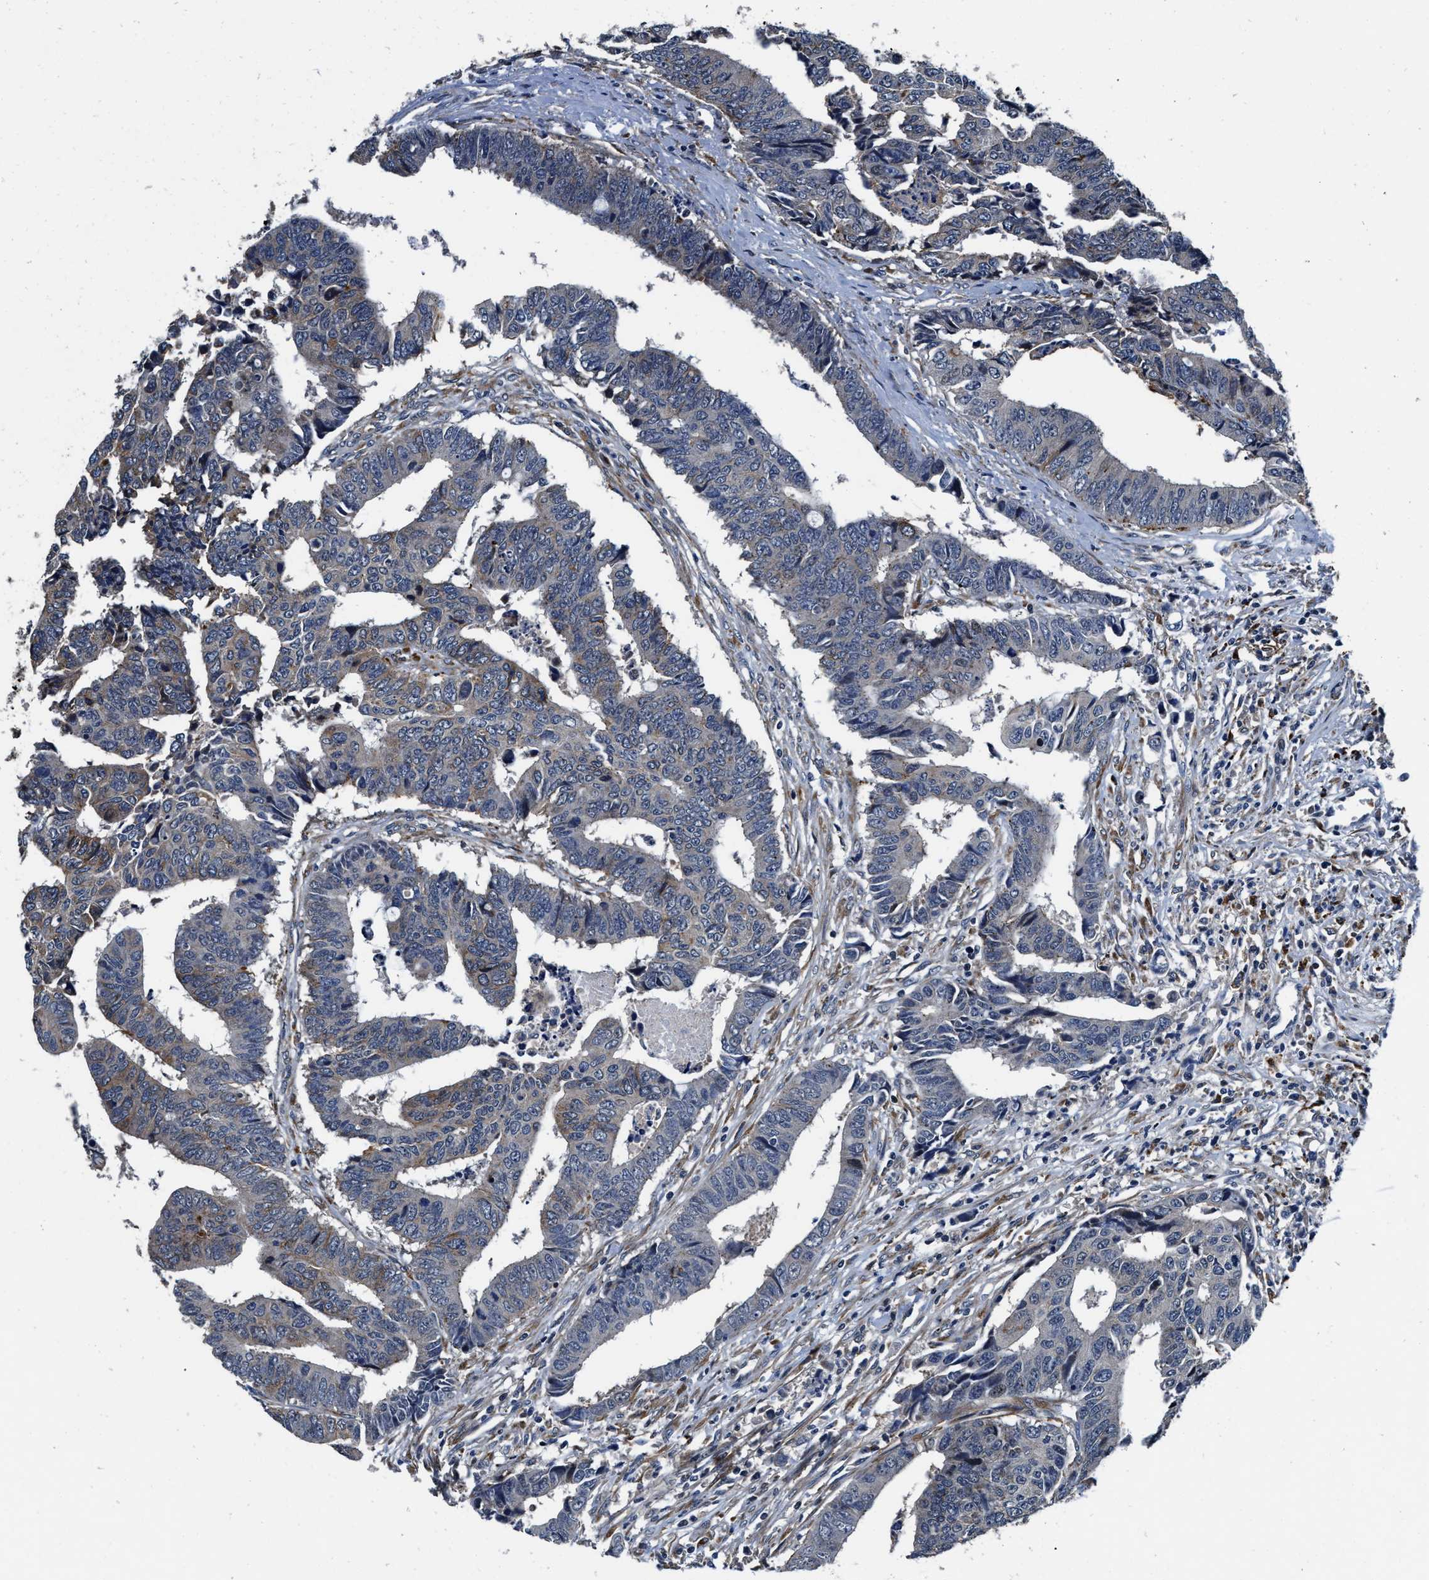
{"staining": {"intensity": "weak", "quantity": "<25%", "location": "cytoplasmic/membranous"}, "tissue": "colorectal cancer", "cell_type": "Tumor cells", "image_type": "cancer", "snomed": [{"axis": "morphology", "description": "Adenocarcinoma, NOS"}, {"axis": "topography", "description": "Rectum"}], "caption": "This is an immunohistochemistry micrograph of colorectal adenocarcinoma. There is no expression in tumor cells.", "gene": "C2orf66", "patient": {"sex": "male", "age": 84}}